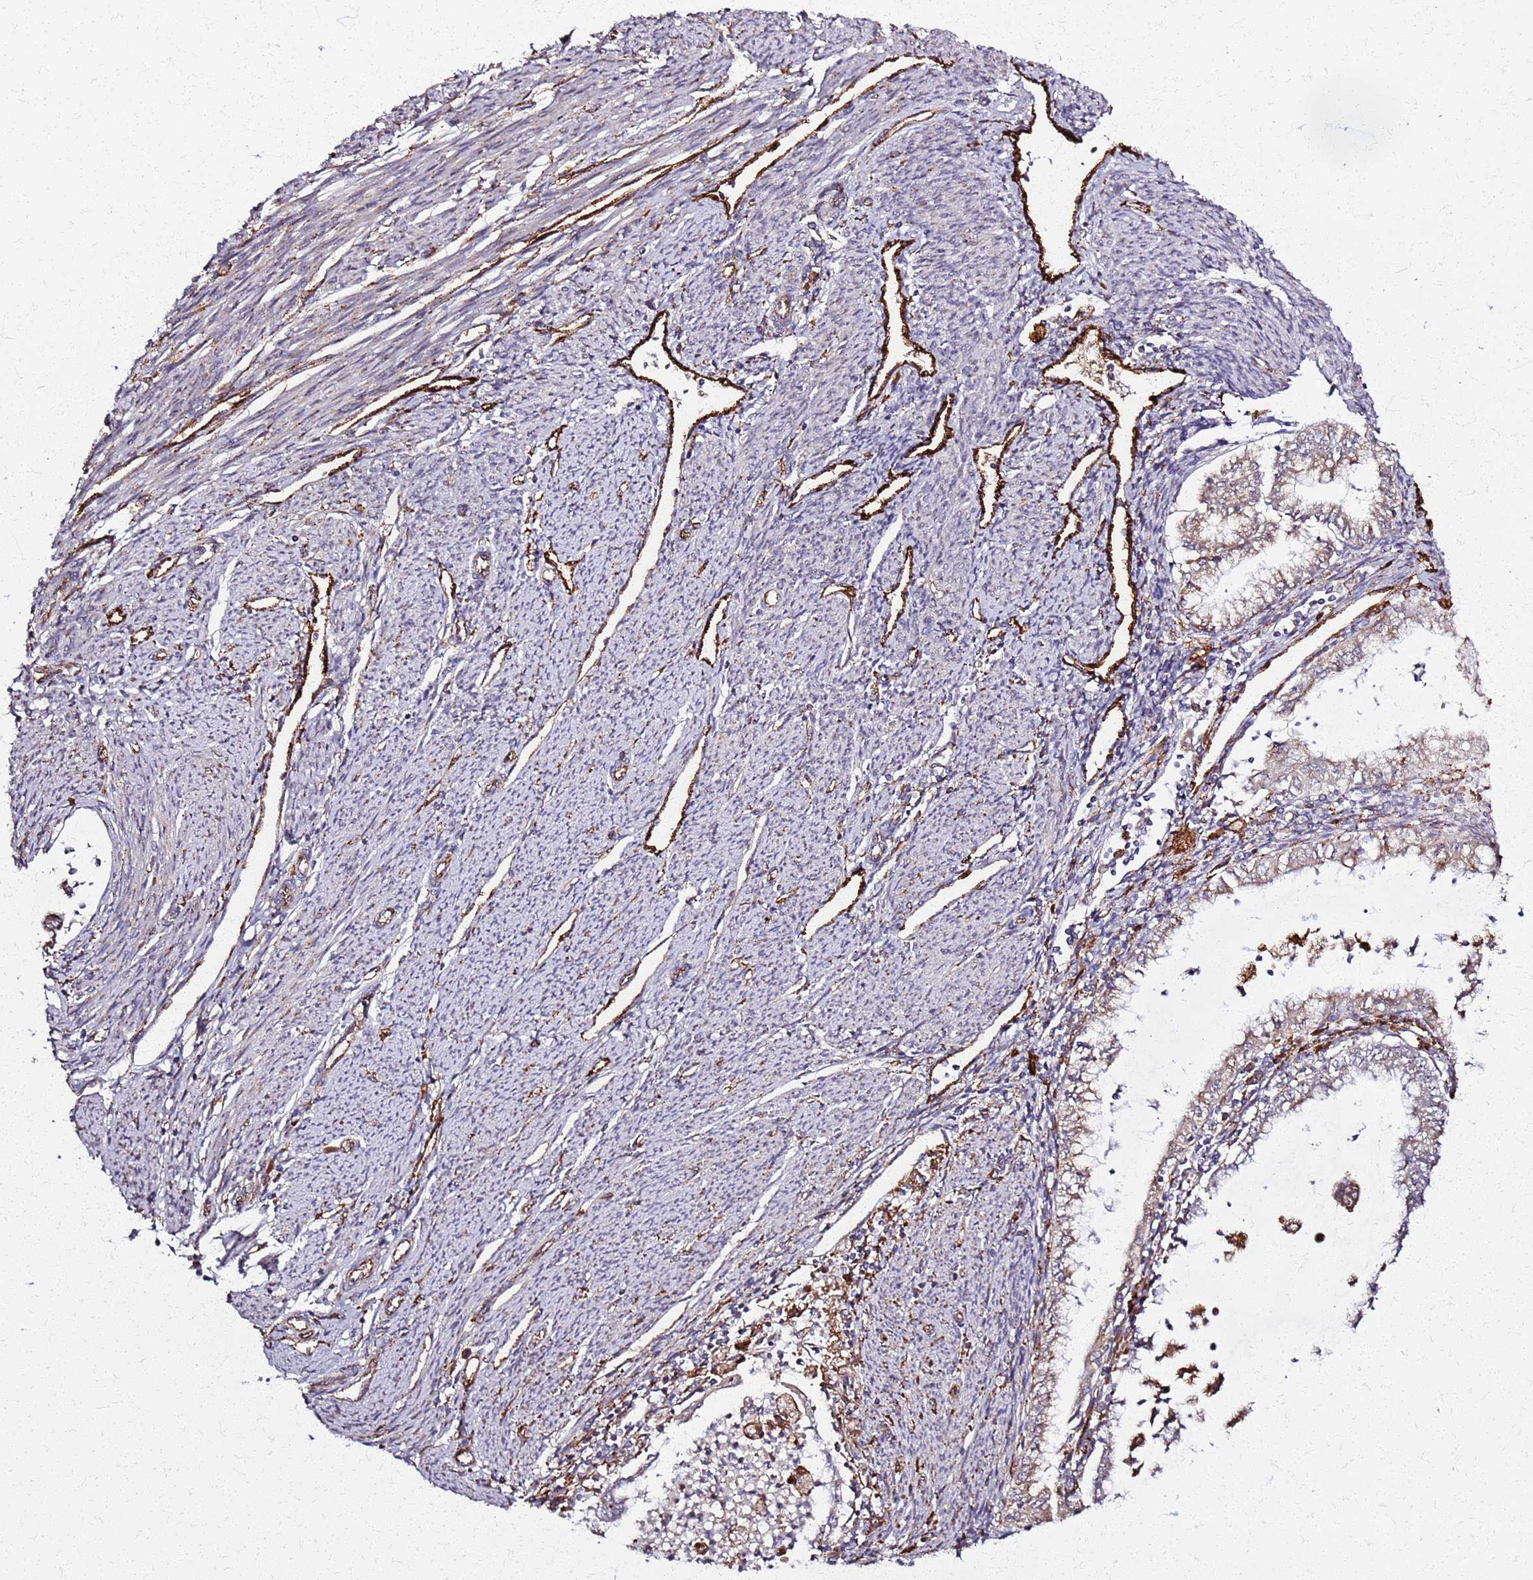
{"staining": {"intensity": "weak", "quantity": ">75%", "location": "cytoplasmic/membranous"}, "tissue": "endometrial cancer", "cell_type": "Tumor cells", "image_type": "cancer", "snomed": [{"axis": "morphology", "description": "Adenocarcinoma, NOS"}, {"axis": "topography", "description": "Endometrium"}], "caption": "Weak cytoplasmic/membranous positivity is appreciated in approximately >75% of tumor cells in endometrial cancer.", "gene": "KRI1", "patient": {"sex": "female", "age": 79}}